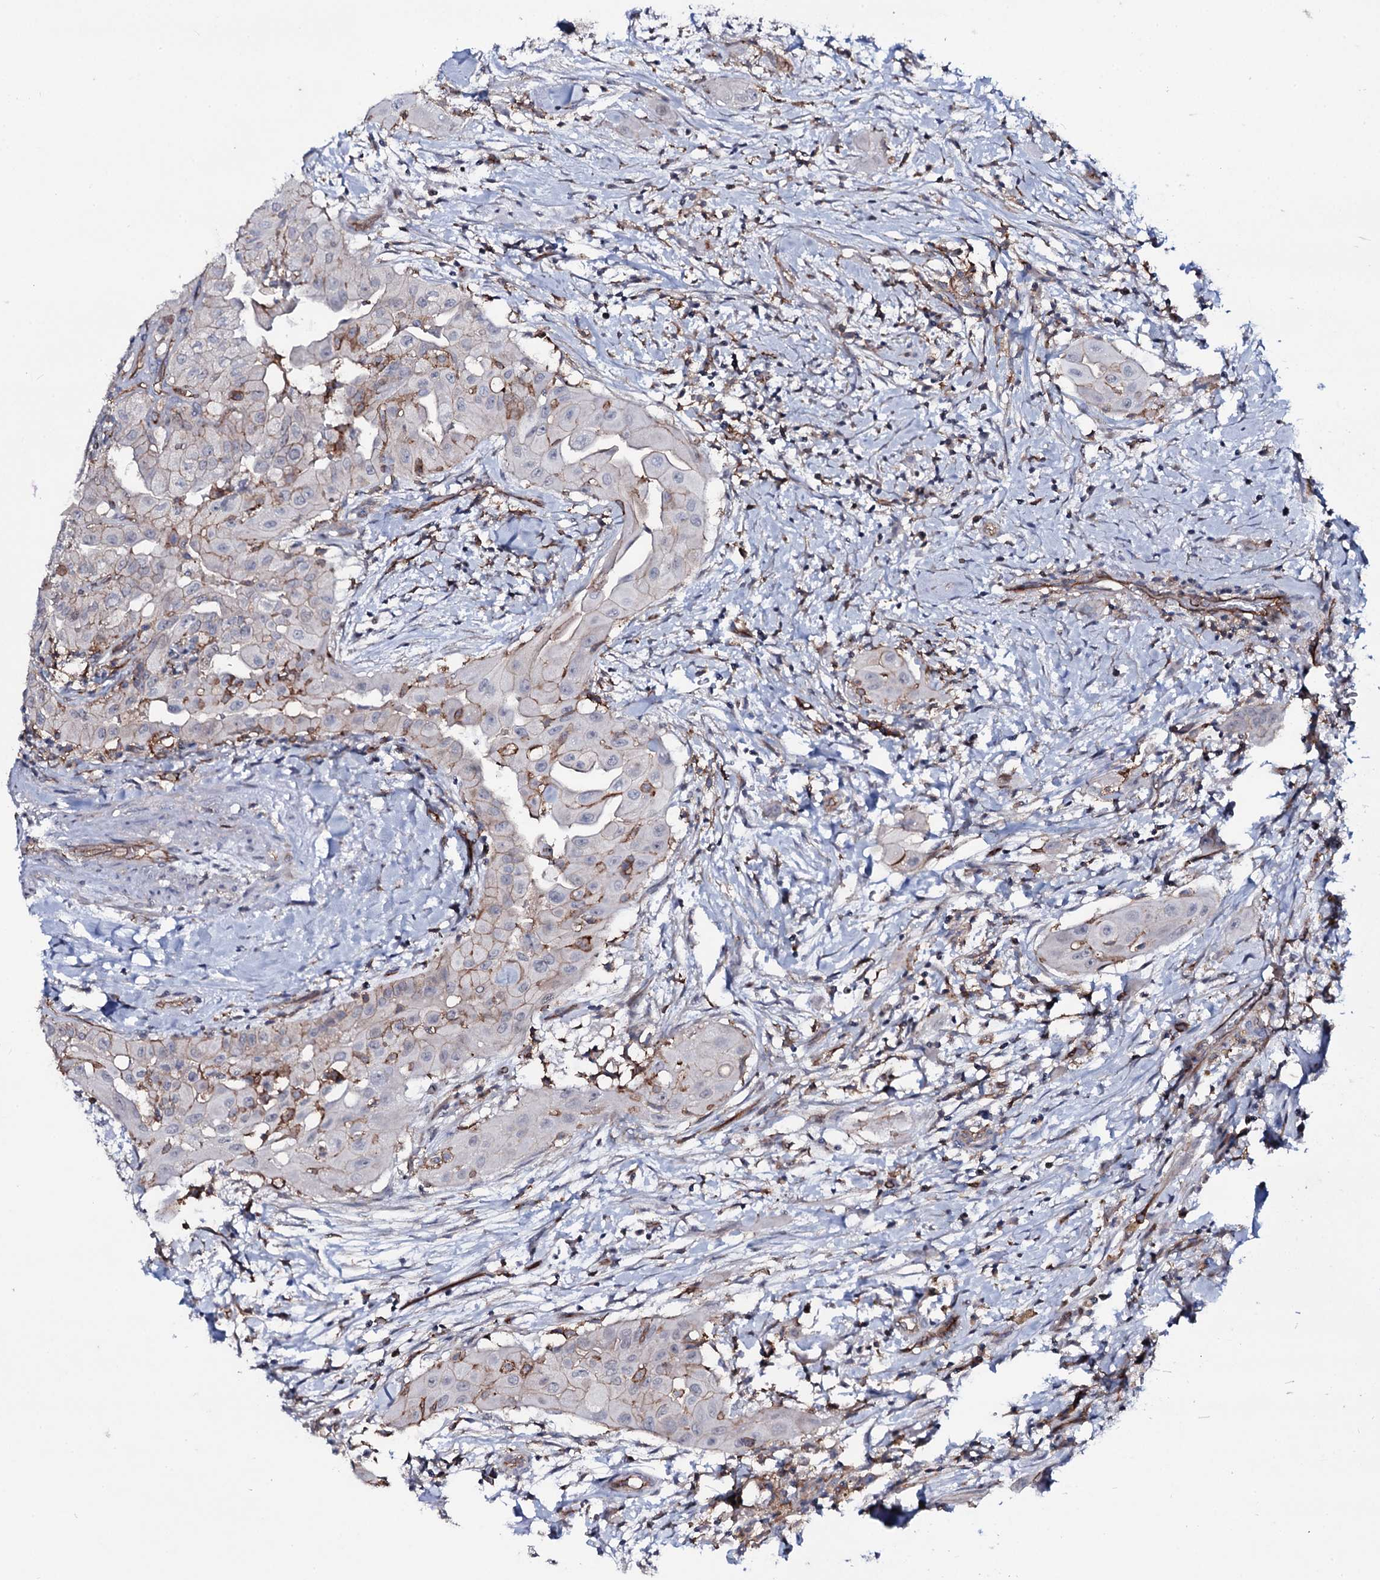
{"staining": {"intensity": "moderate", "quantity": "25%-75%", "location": "cytoplasmic/membranous"}, "tissue": "thyroid cancer", "cell_type": "Tumor cells", "image_type": "cancer", "snomed": [{"axis": "morphology", "description": "Papillary adenocarcinoma, NOS"}, {"axis": "topography", "description": "Thyroid gland"}], "caption": "Immunohistochemical staining of papillary adenocarcinoma (thyroid) reveals medium levels of moderate cytoplasmic/membranous positivity in approximately 25%-75% of tumor cells.", "gene": "SNAP23", "patient": {"sex": "female", "age": 59}}